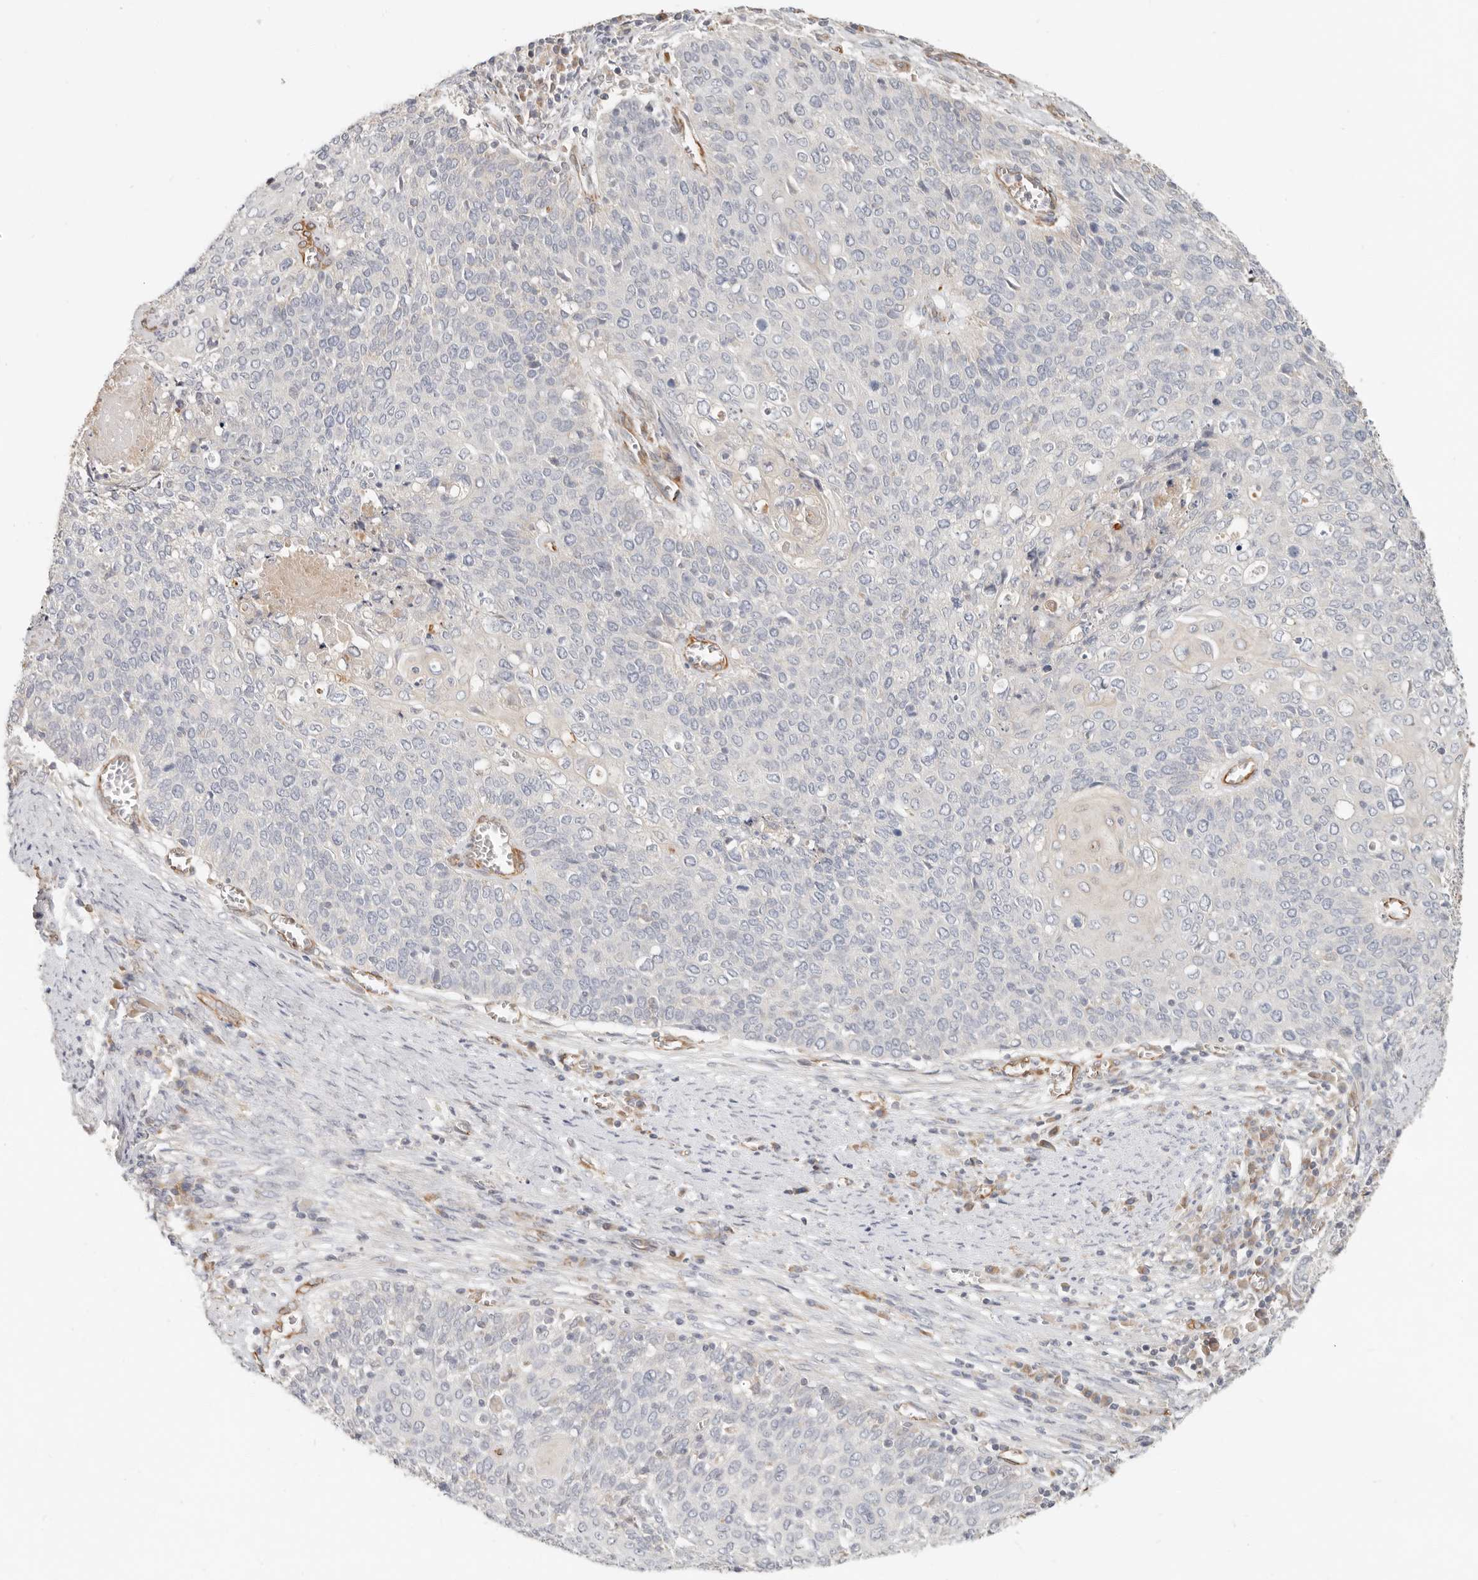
{"staining": {"intensity": "negative", "quantity": "none", "location": "none"}, "tissue": "cervical cancer", "cell_type": "Tumor cells", "image_type": "cancer", "snomed": [{"axis": "morphology", "description": "Squamous cell carcinoma, NOS"}, {"axis": "topography", "description": "Cervix"}], "caption": "DAB immunohistochemical staining of human cervical cancer (squamous cell carcinoma) shows no significant staining in tumor cells. Brightfield microscopy of IHC stained with DAB (brown) and hematoxylin (blue), captured at high magnification.", "gene": "SPRING1", "patient": {"sex": "female", "age": 39}}